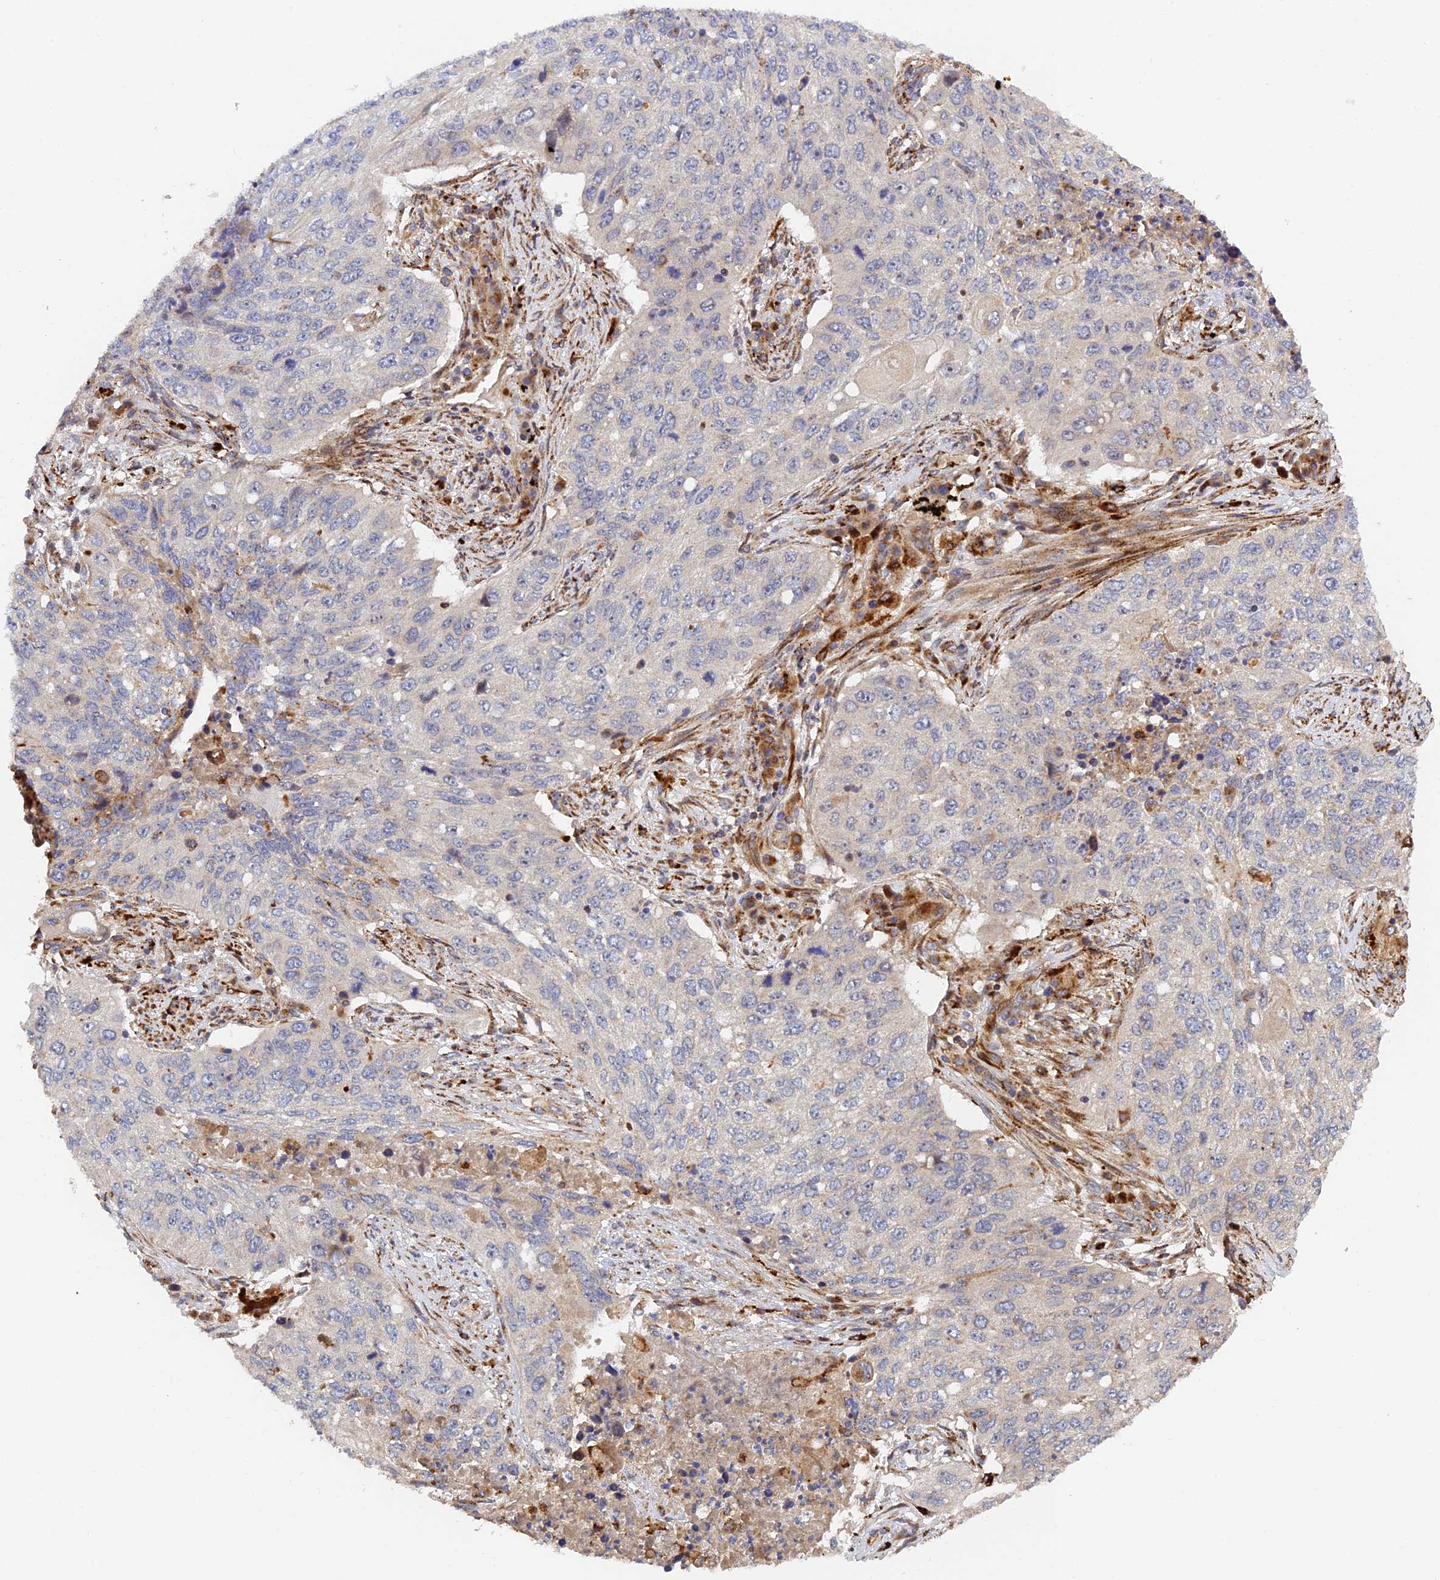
{"staining": {"intensity": "negative", "quantity": "none", "location": "none"}, "tissue": "lung cancer", "cell_type": "Tumor cells", "image_type": "cancer", "snomed": [{"axis": "morphology", "description": "Squamous cell carcinoma, NOS"}, {"axis": "topography", "description": "Lung"}], "caption": "IHC histopathology image of neoplastic tissue: lung cancer stained with DAB shows no significant protein staining in tumor cells.", "gene": "PPP2R3C", "patient": {"sex": "female", "age": 63}}